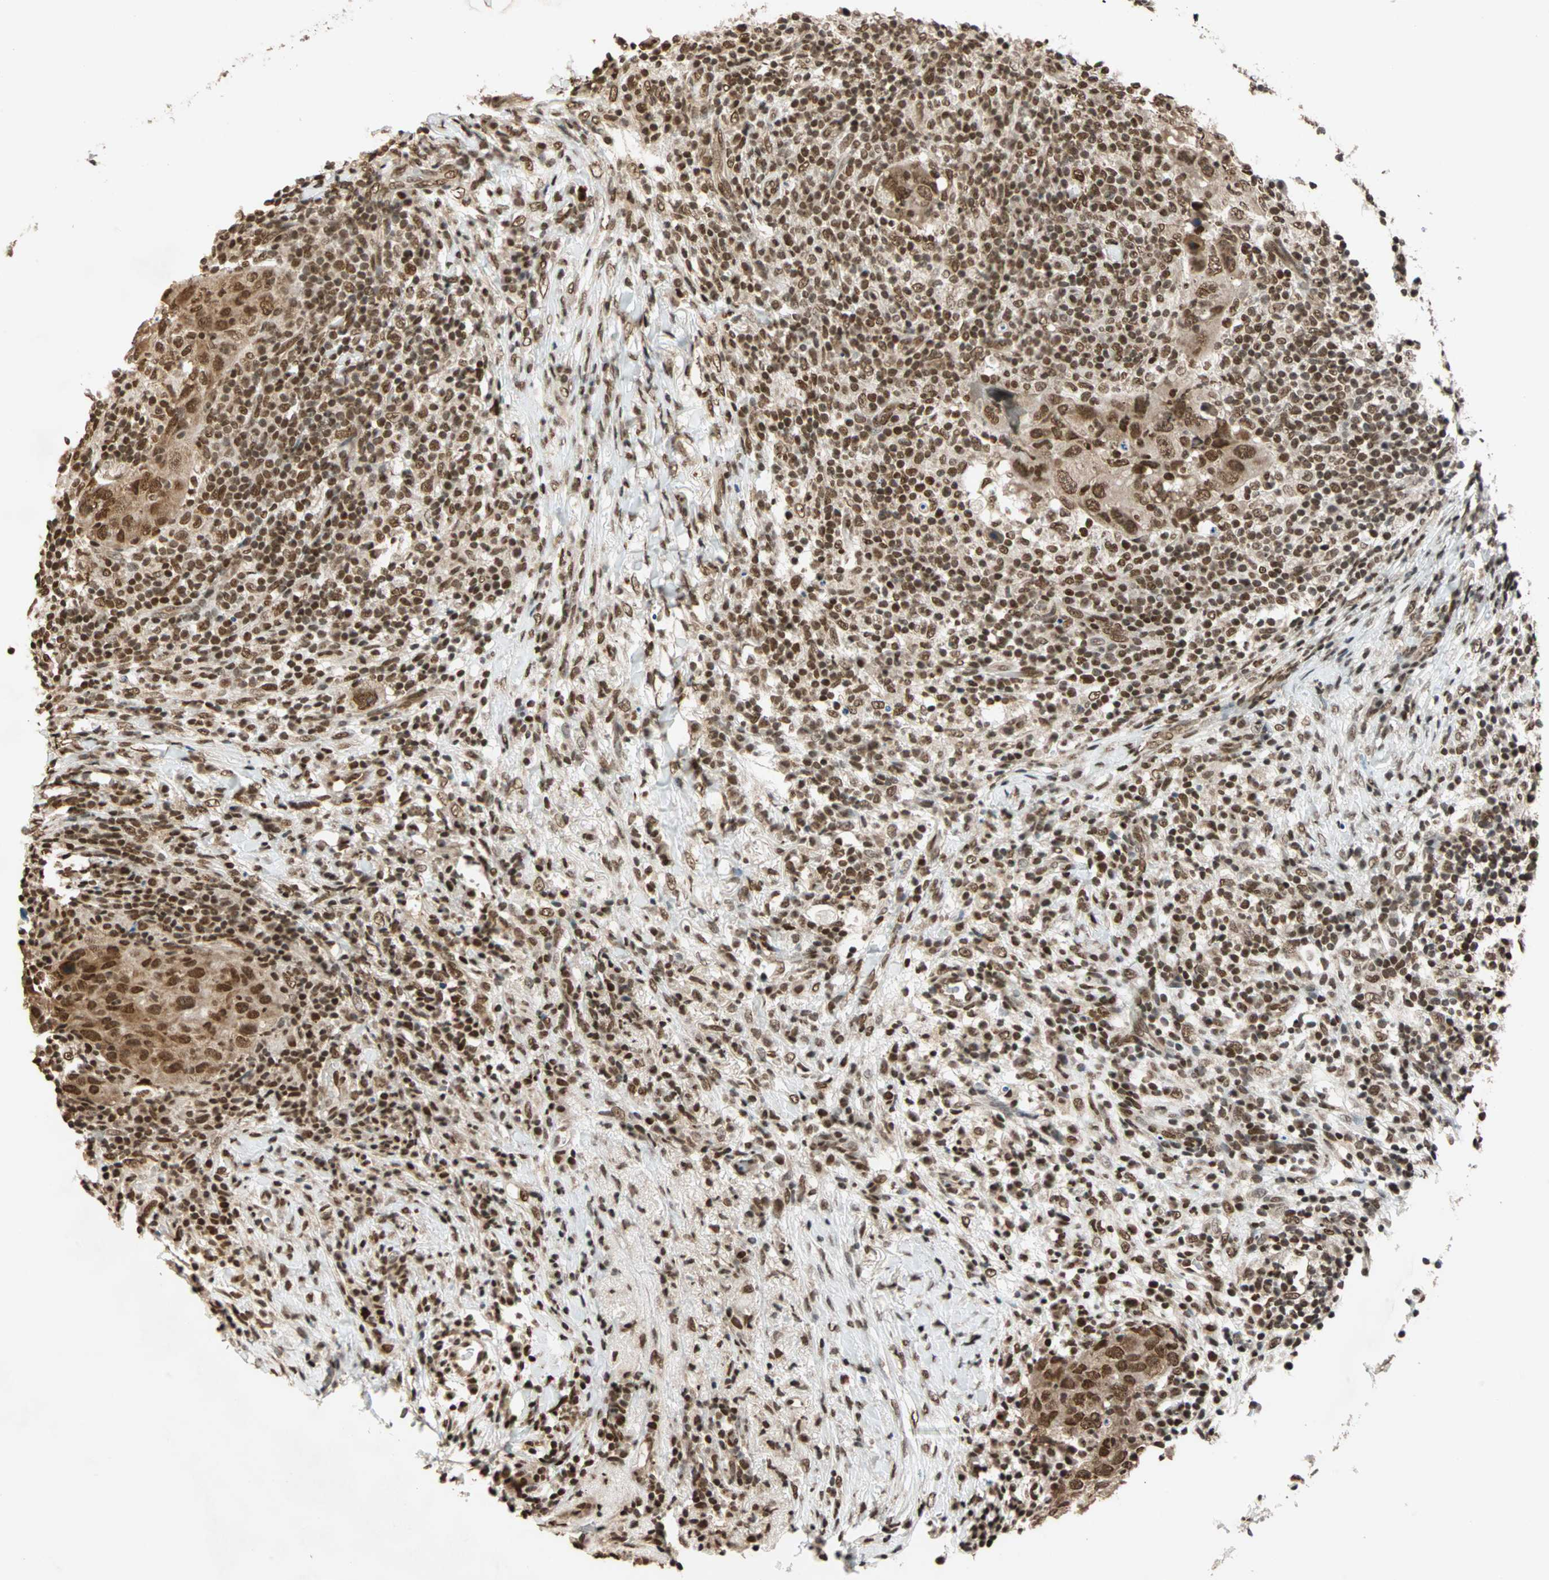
{"staining": {"intensity": "strong", "quantity": ">75%", "location": "nuclear"}, "tissue": "breast cancer", "cell_type": "Tumor cells", "image_type": "cancer", "snomed": [{"axis": "morphology", "description": "Duct carcinoma"}, {"axis": "topography", "description": "Breast"}], "caption": "There is high levels of strong nuclear positivity in tumor cells of breast cancer, as demonstrated by immunohistochemical staining (brown color).", "gene": "DAZAP1", "patient": {"sex": "female", "age": 37}}